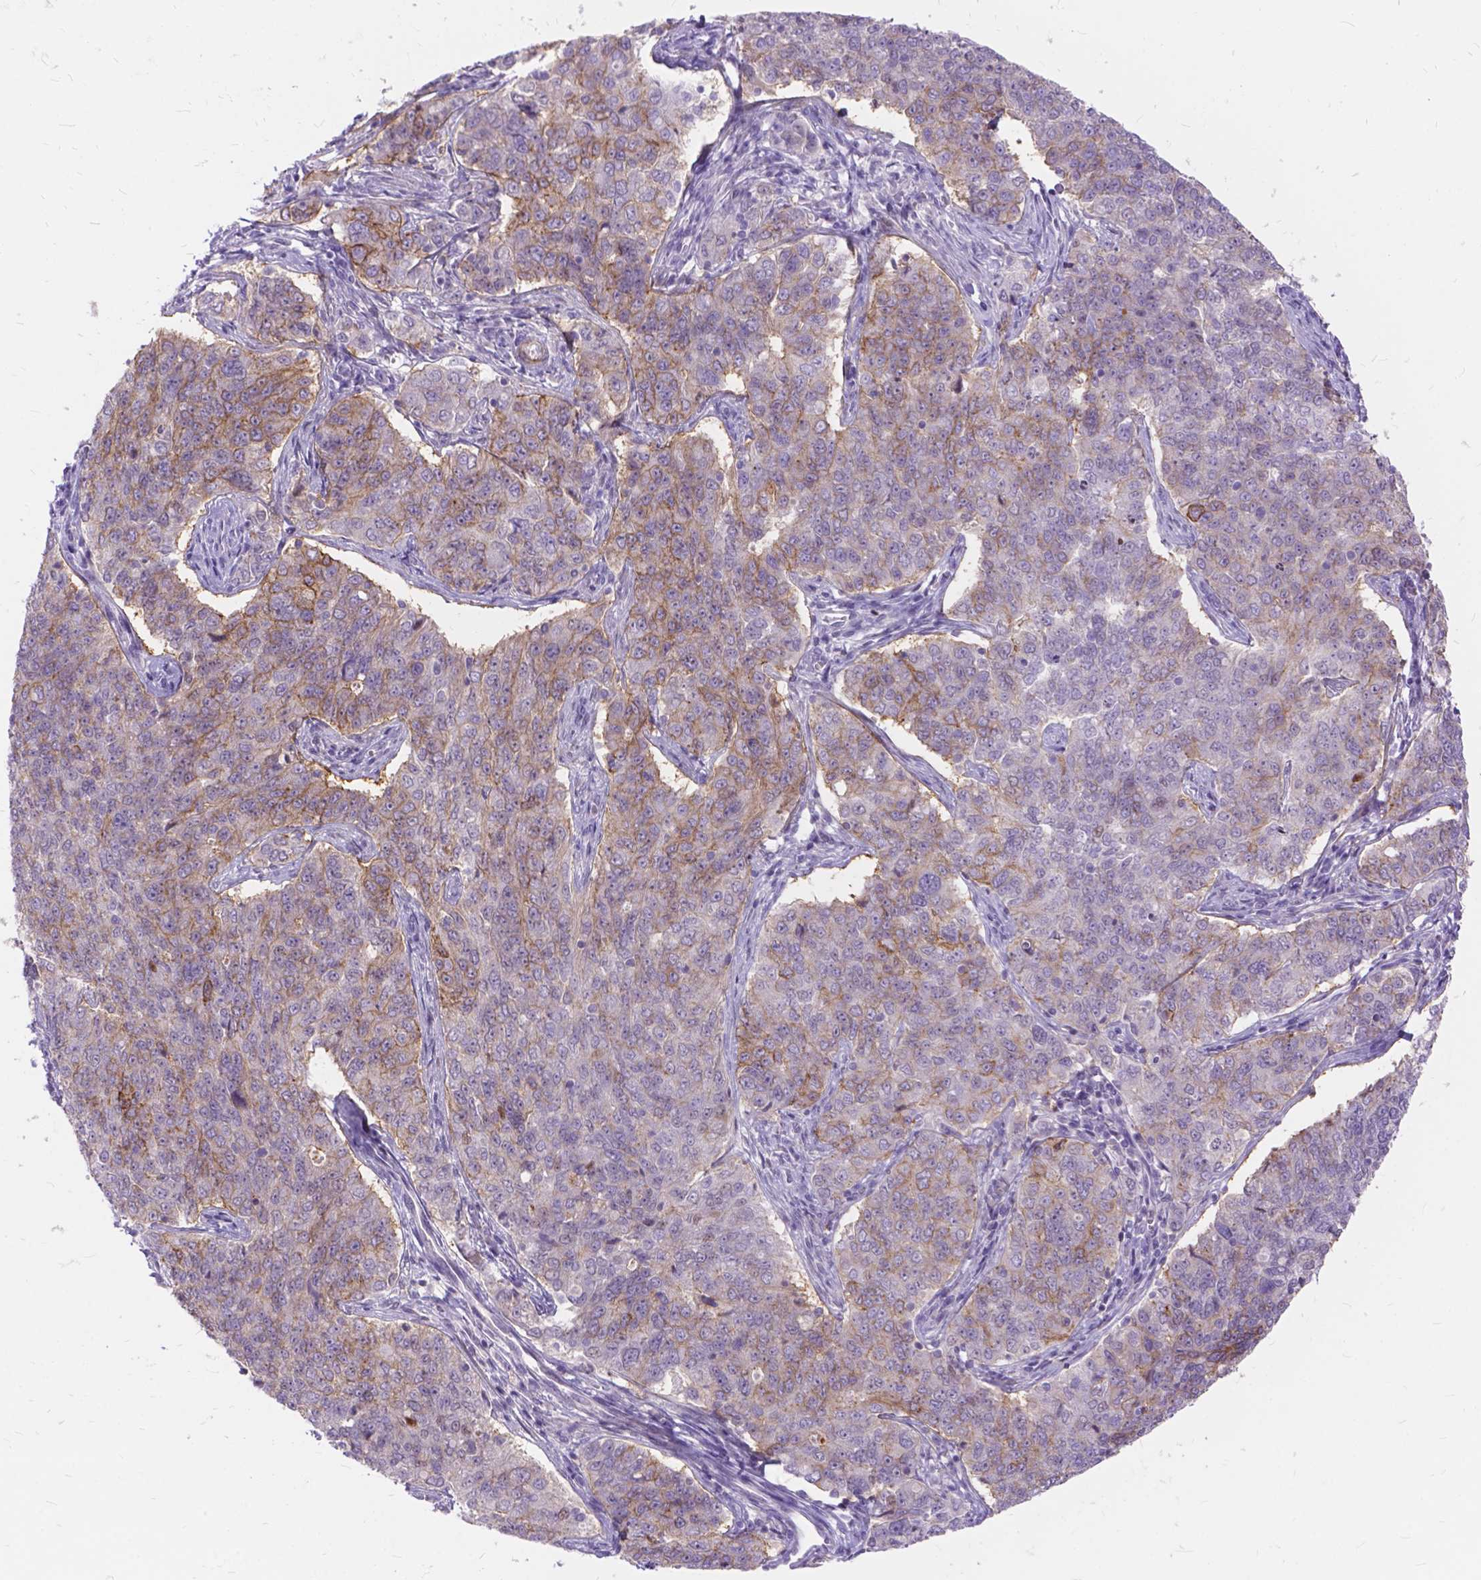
{"staining": {"intensity": "moderate", "quantity": "25%-75%", "location": "cytoplasmic/membranous"}, "tissue": "endometrial cancer", "cell_type": "Tumor cells", "image_type": "cancer", "snomed": [{"axis": "morphology", "description": "Adenocarcinoma, NOS"}, {"axis": "topography", "description": "Endometrium"}], "caption": "Tumor cells demonstrate moderate cytoplasmic/membranous staining in about 25%-75% of cells in adenocarcinoma (endometrial).", "gene": "MAN2C1", "patient": {"sex": "female", "age": 43}}